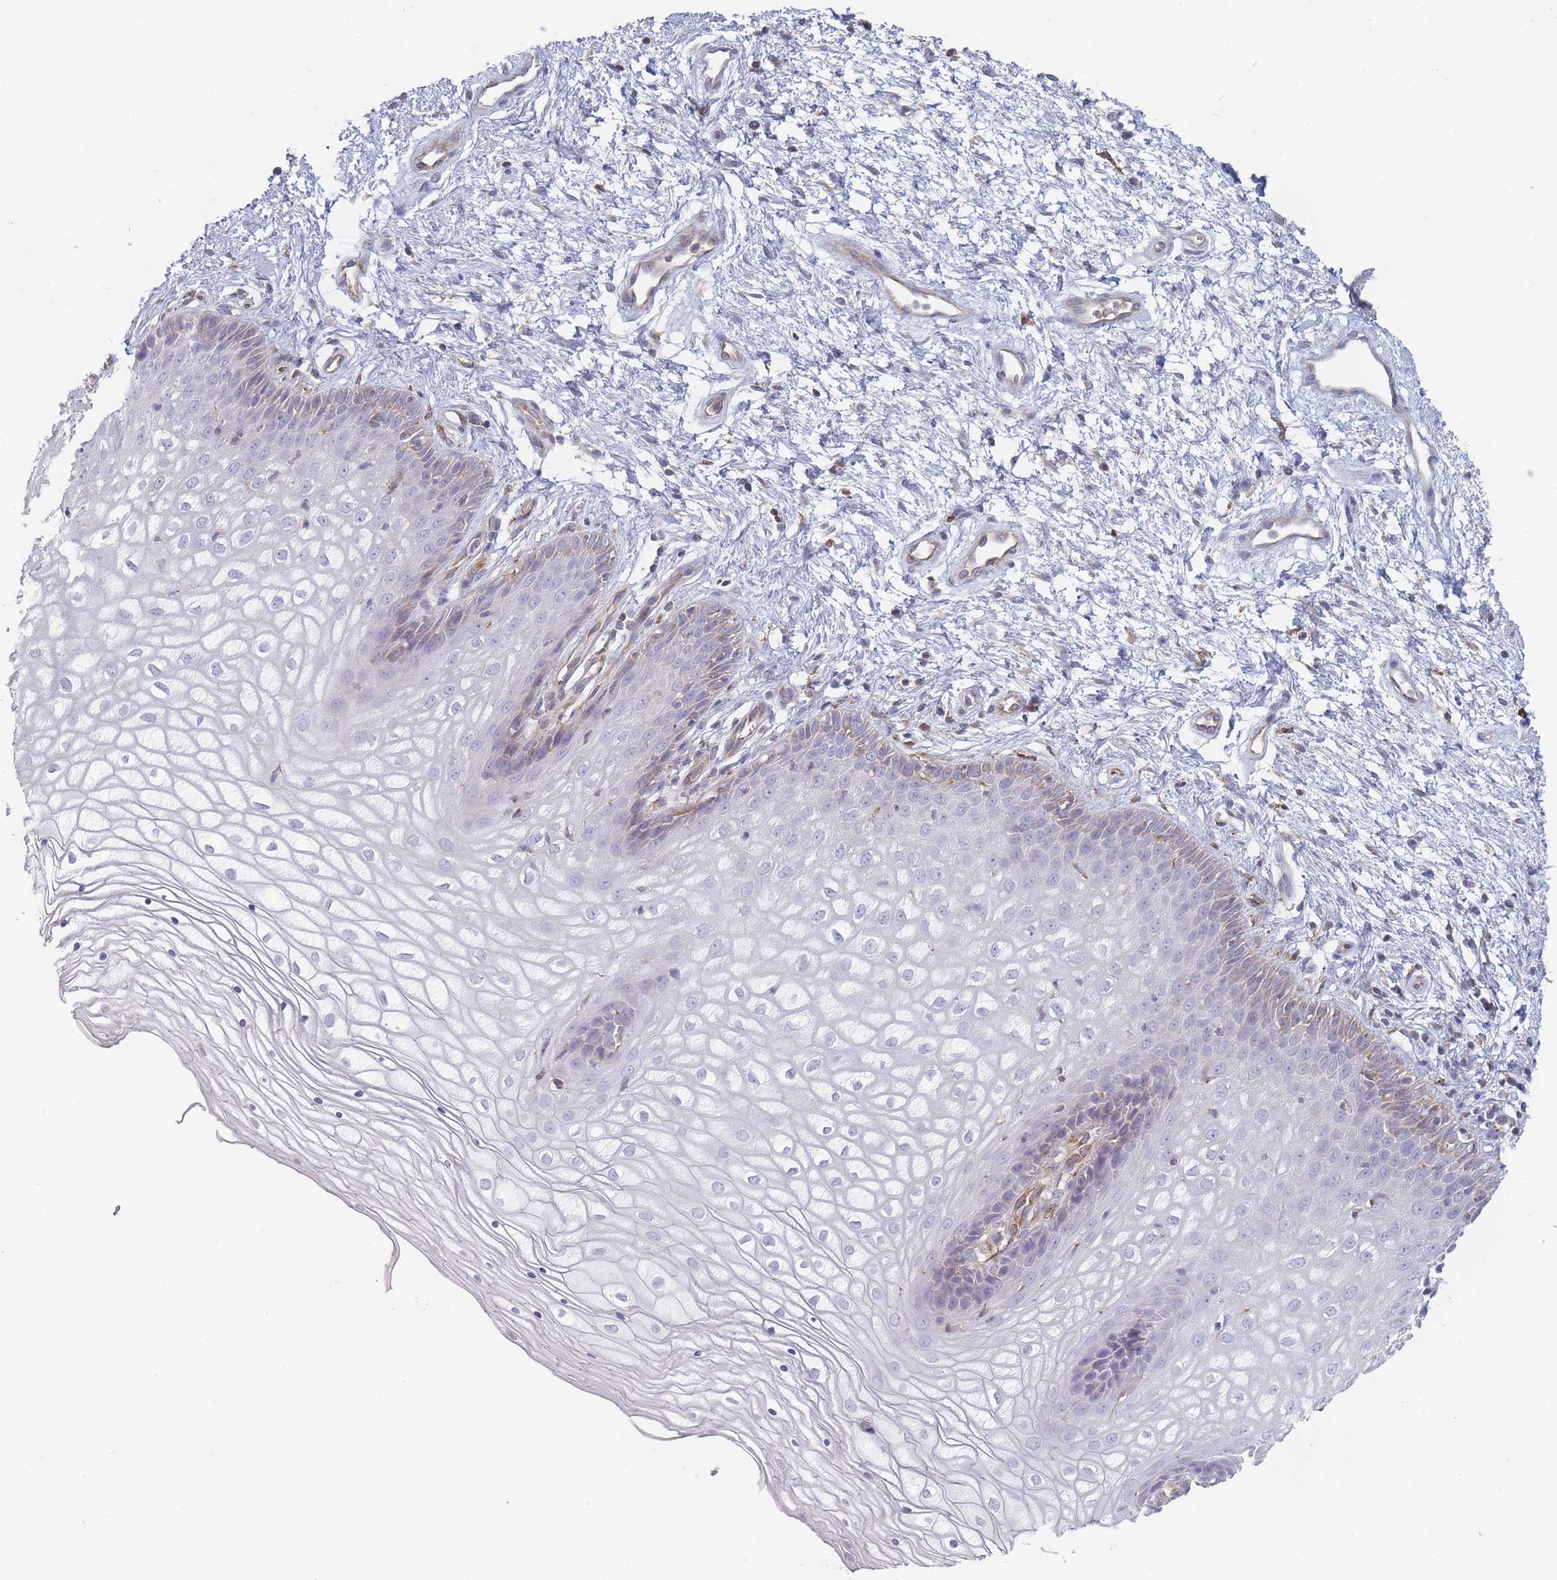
{"staining": {"intensity": "moderate", "quantity": "<25%", "location": "cytoplasmic/membranous"}, "tissue": "vagina", "cell_type": "Squamous epithelial cells", "image_type": "normal", "snomed": [{"axis": "morphology", "description": "Normal tissue, NOS"}, {"axis": "topography", "description": "Vagina"}], "caption": "This is an image of immunohistochemistry staining of normal vagina, which shows moderate expression in the cytoplasmic/membranous of squamous epithelial cells.", "gene": "MAP1S", "patient": {"sex": "female", "age": 34}}